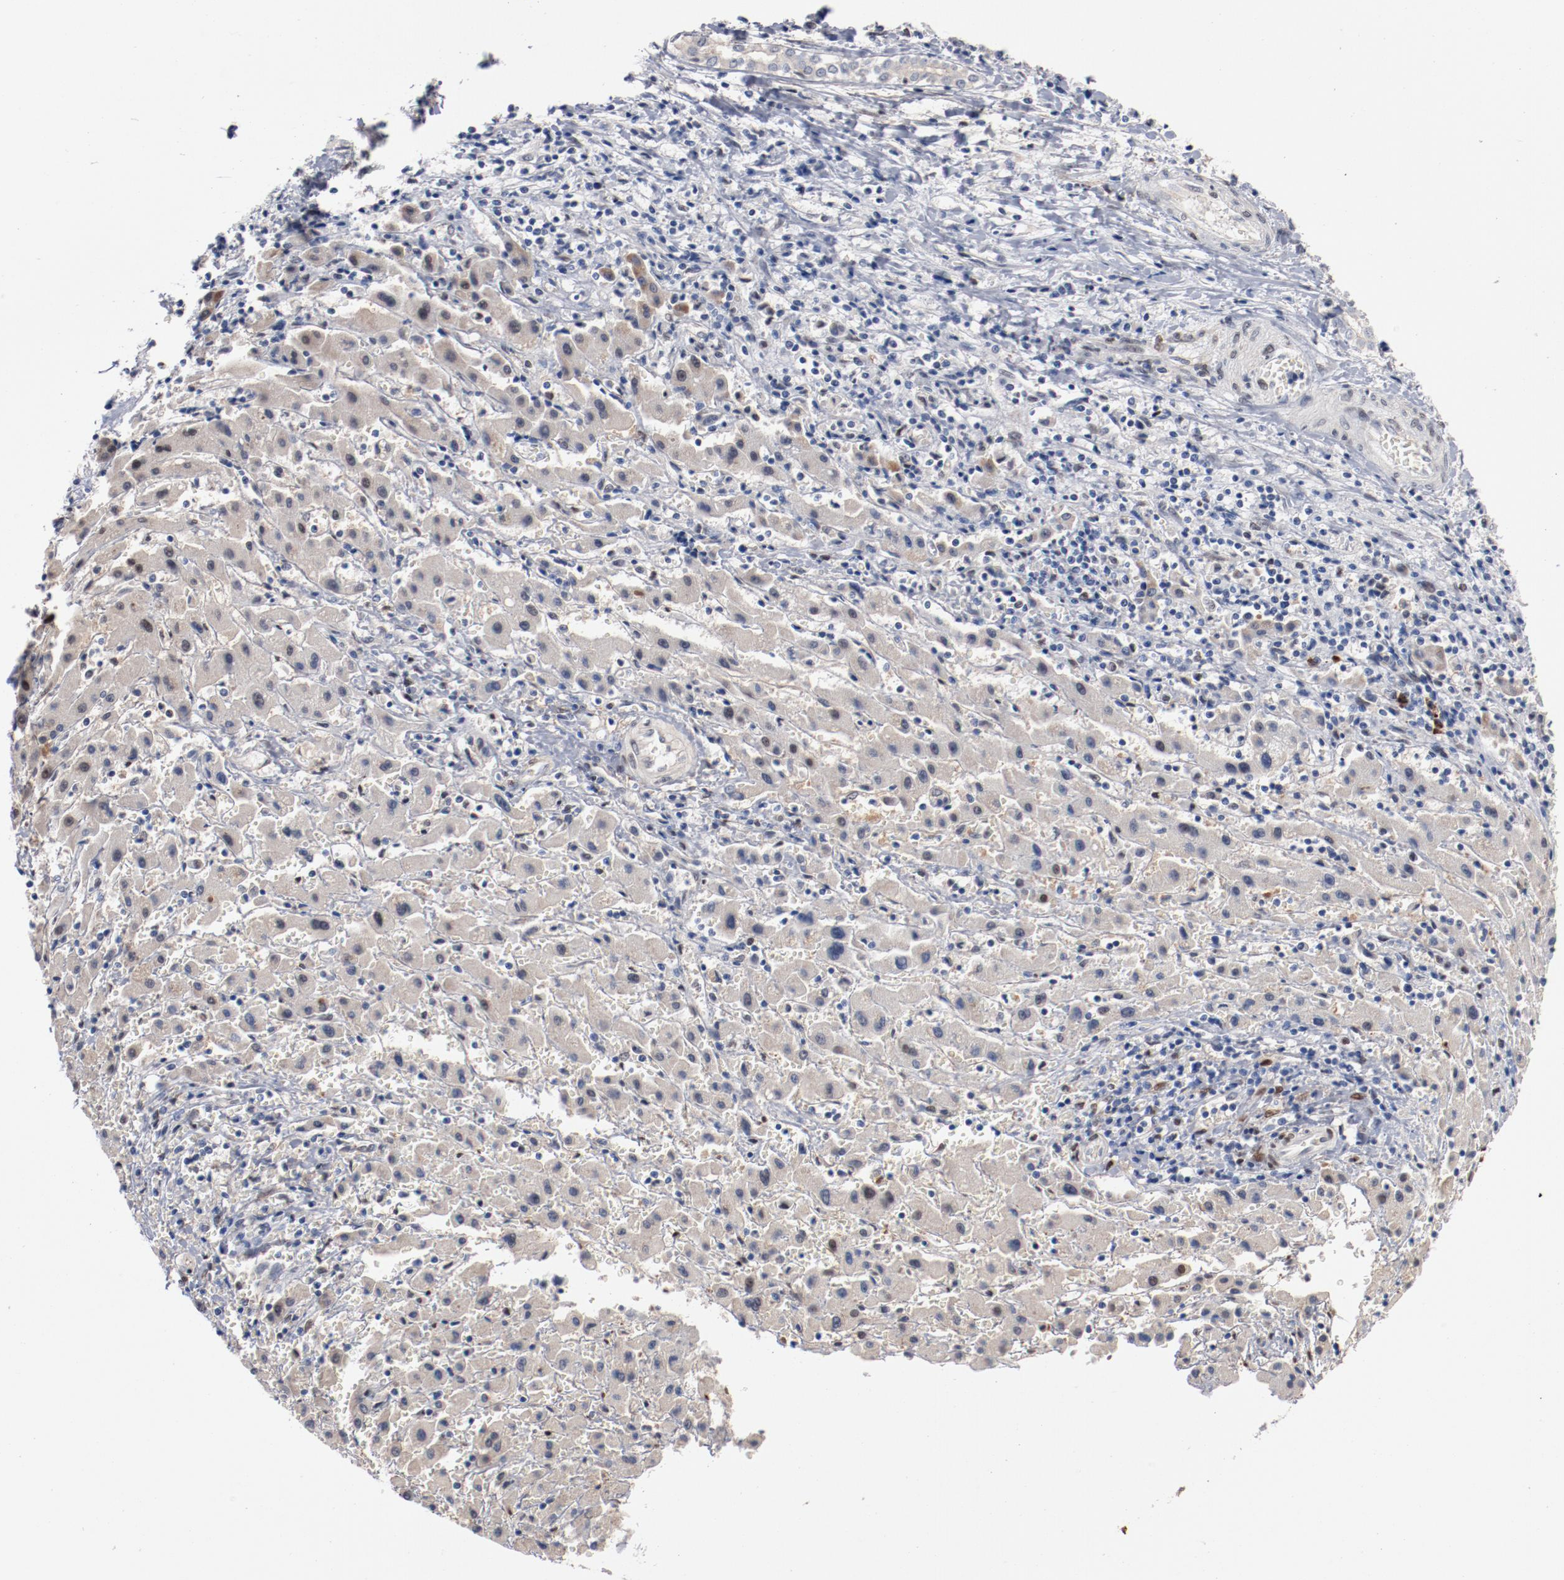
{"staining": {"intensity": "negative", "quantity": "none", "location": "none"}, "tissue": "liver cancer", "cell_type": "Tumor cells", "image_type": "cancer", "snomed": [{"axis": "morphology", "description": "Cholangiocarcinoma"}, {"axis": "topography", "description": "Liver"}], "caption": "IHC of liver cancer displays no staining in tumor cells.", "gene": "ZEB2", "patient": {"sex": "male", "age": 57}}